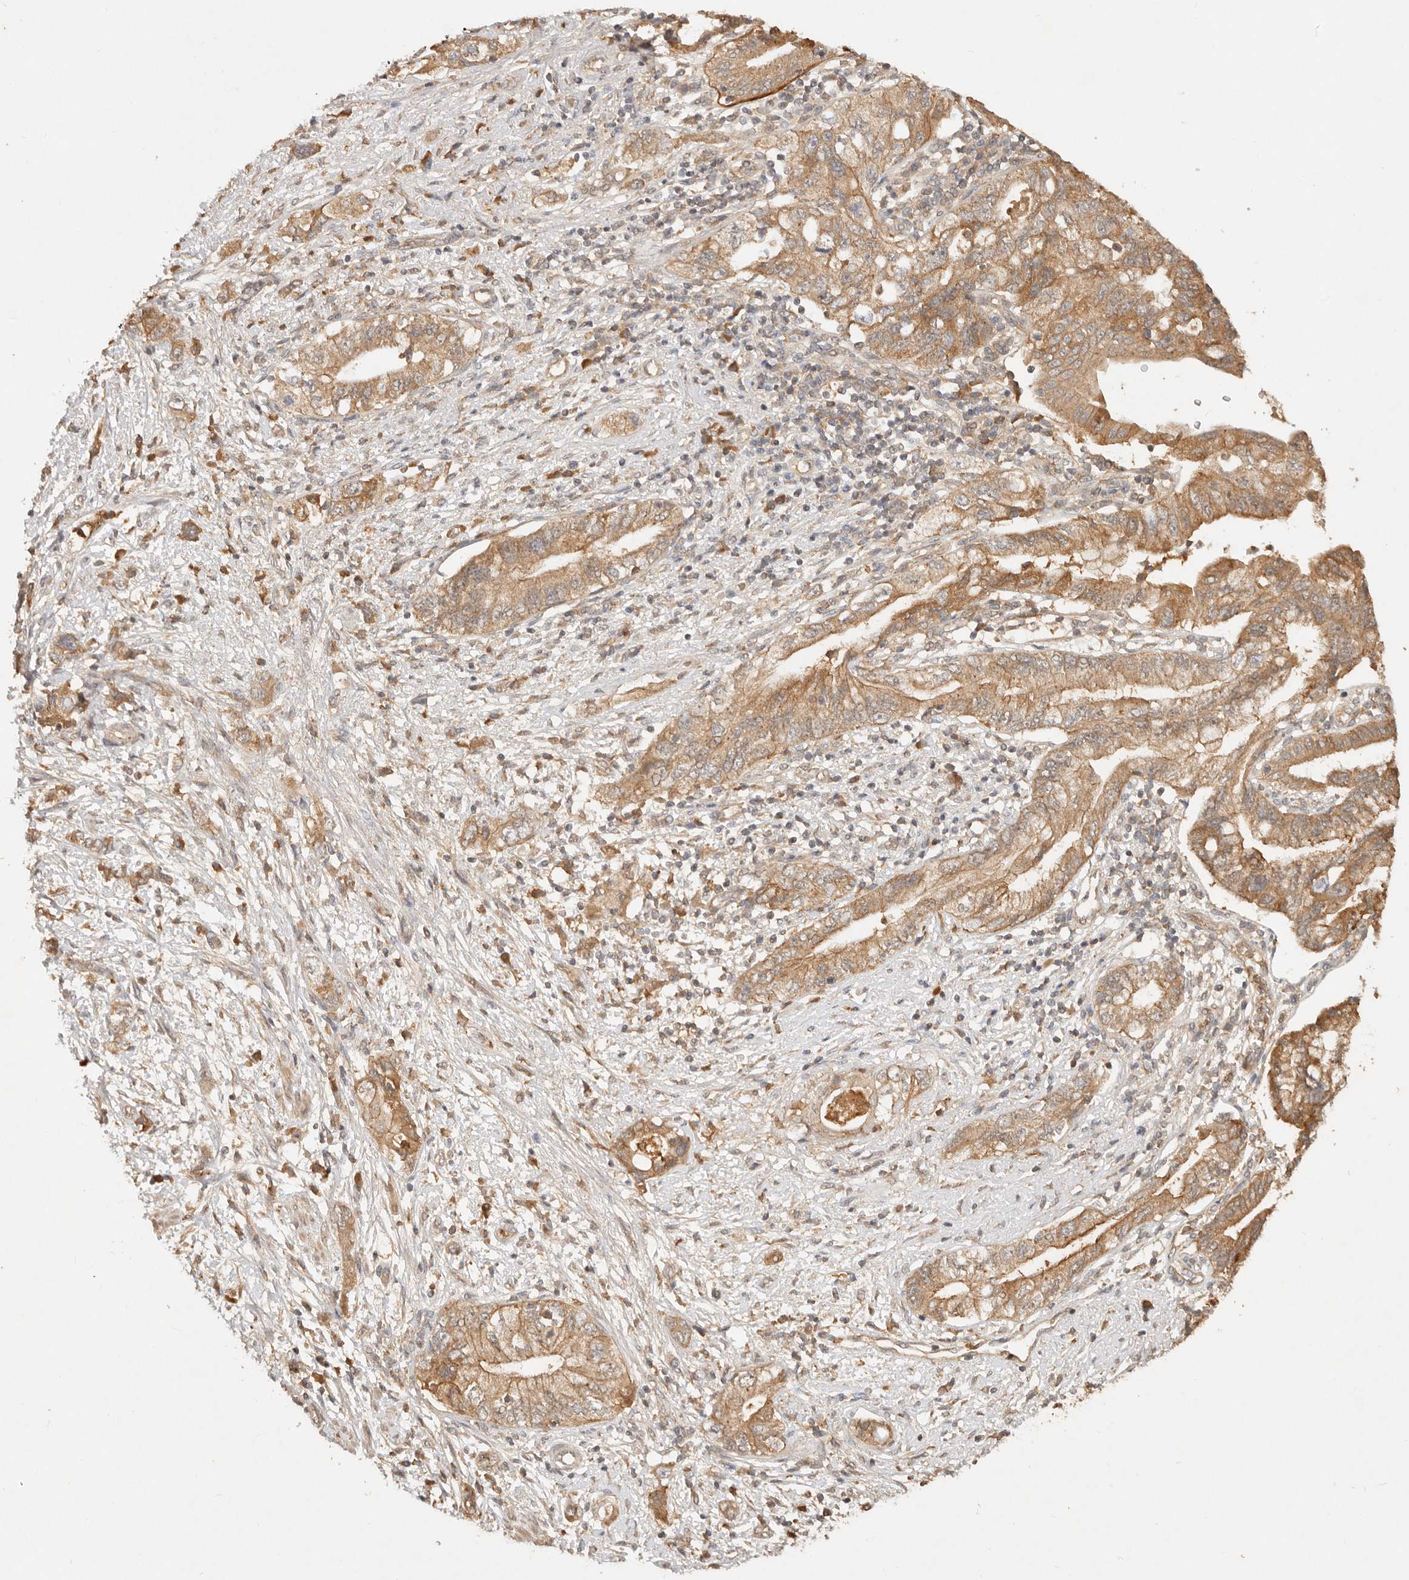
{"staining": {"intensity": "moderate", "quantity": ">75%", "location": "cytoplasmic/membranous"}, "tissue": "pancreatic cancer", "cell_type": "Tumor cells", "image_type": "cancer", "snomed": [{"axis": "morphology", "description": "Adenocarcinoma, NOS"}, {"axis": "topography", "description": "Pancreas"}], "caption": "Immunohistochemical staining of human pancreatic adenocarcinoma reveals medium levels of moderate cytoplasmic/membranous positivity in approximately >75% of tumor cells.", "gene": "FREM2", "patient": {"sex": "female", "age": 73}}